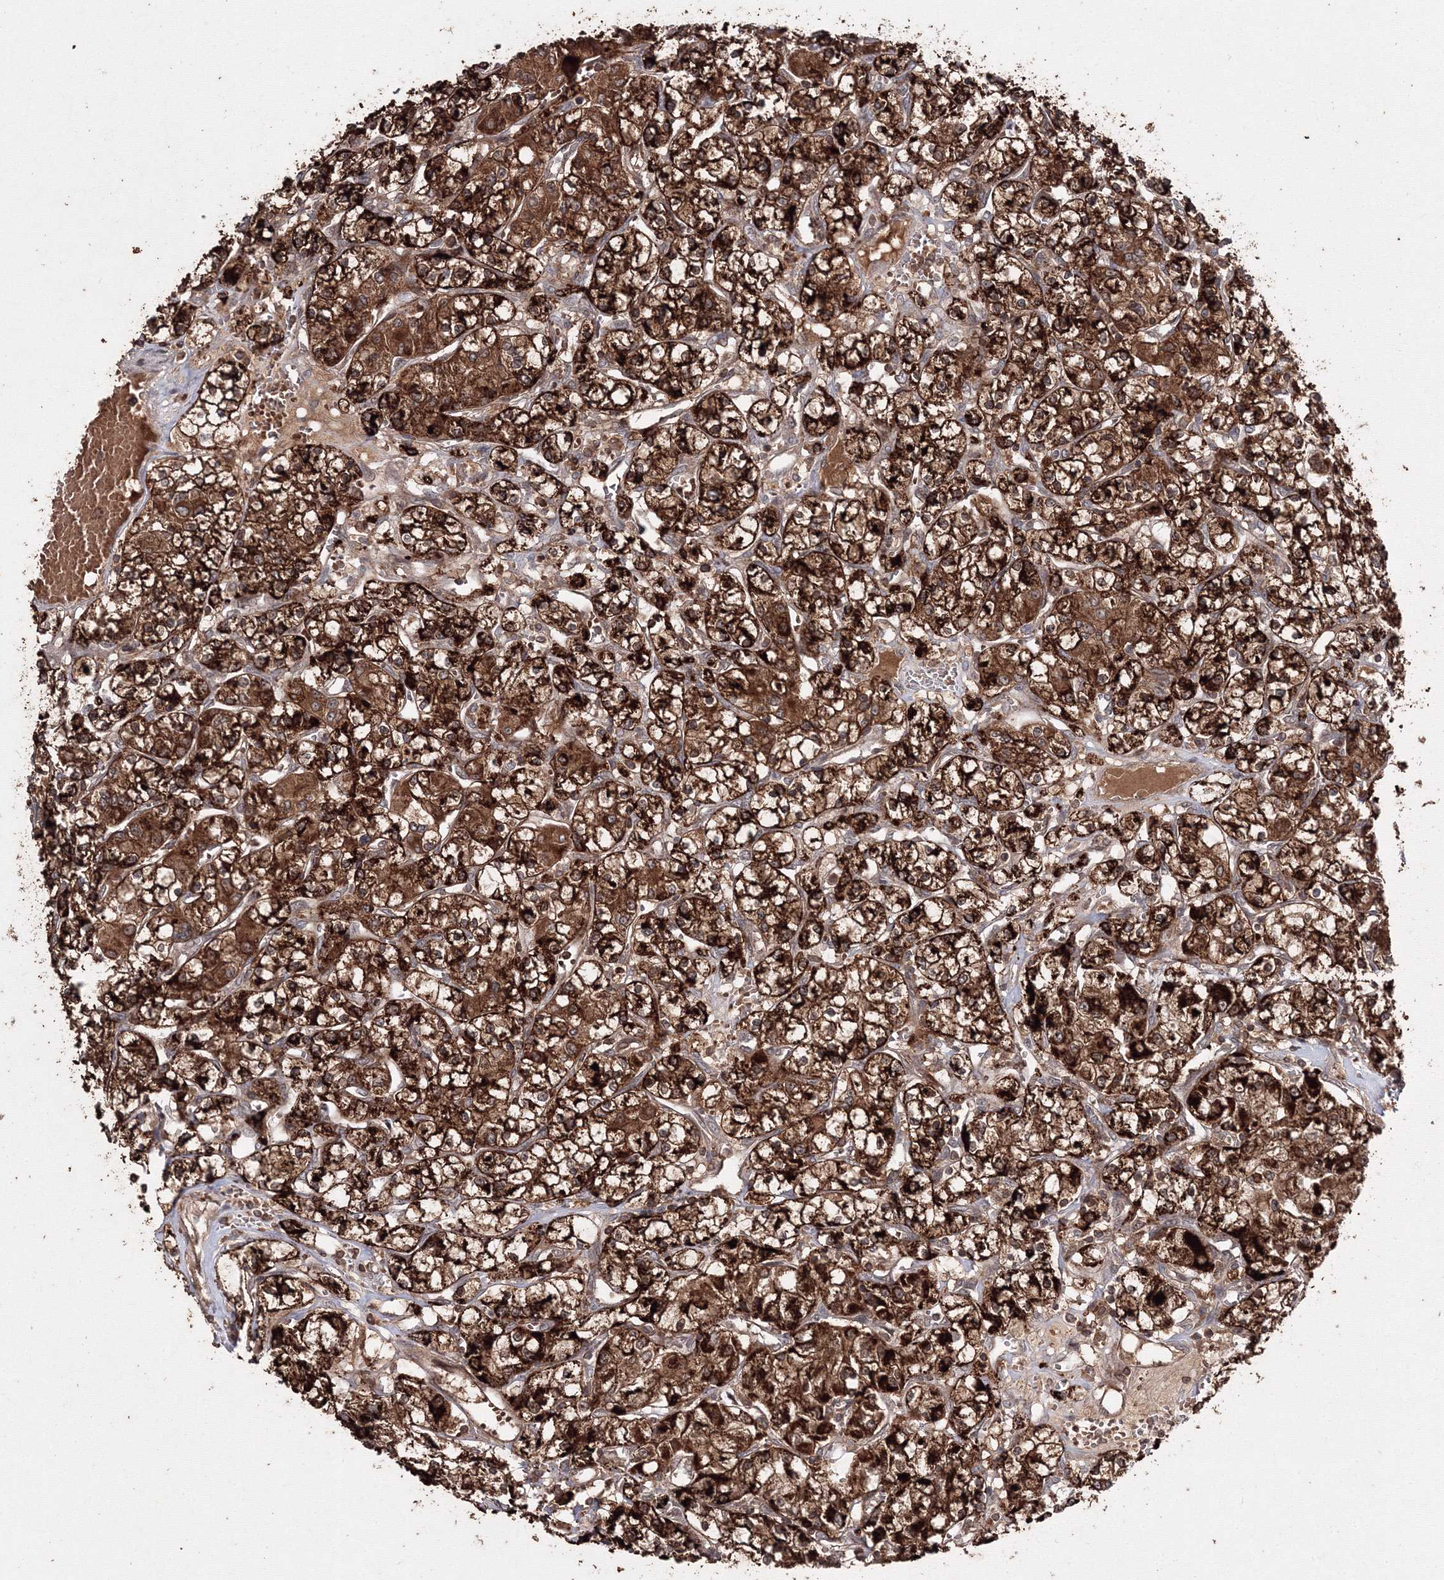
{"staining": {"intensity": "strong", "quantity": ">75%", "location": "cytoplasmic/membranous"}, "tissue": "renal cancer", "cell_type": "Tumor cells", "image_type": "cancer", "snomed": [{"axis": "morphology", "description": "Adenocarcinoma, NOS"}, {"axis": "topography", "description": "Kidney"}], "caption": "Protein staining of renal cancer (adenocarcinoma) tissue shows strong cytoplasmic/membranous expression in about >75% of tumor cells. Using DAB (brown) and hematoxylin (blue) stains, captured at high magnification using brightfield microscopy.", "gene": "DDO", "patient": {"sex": "female", "age": 59}}